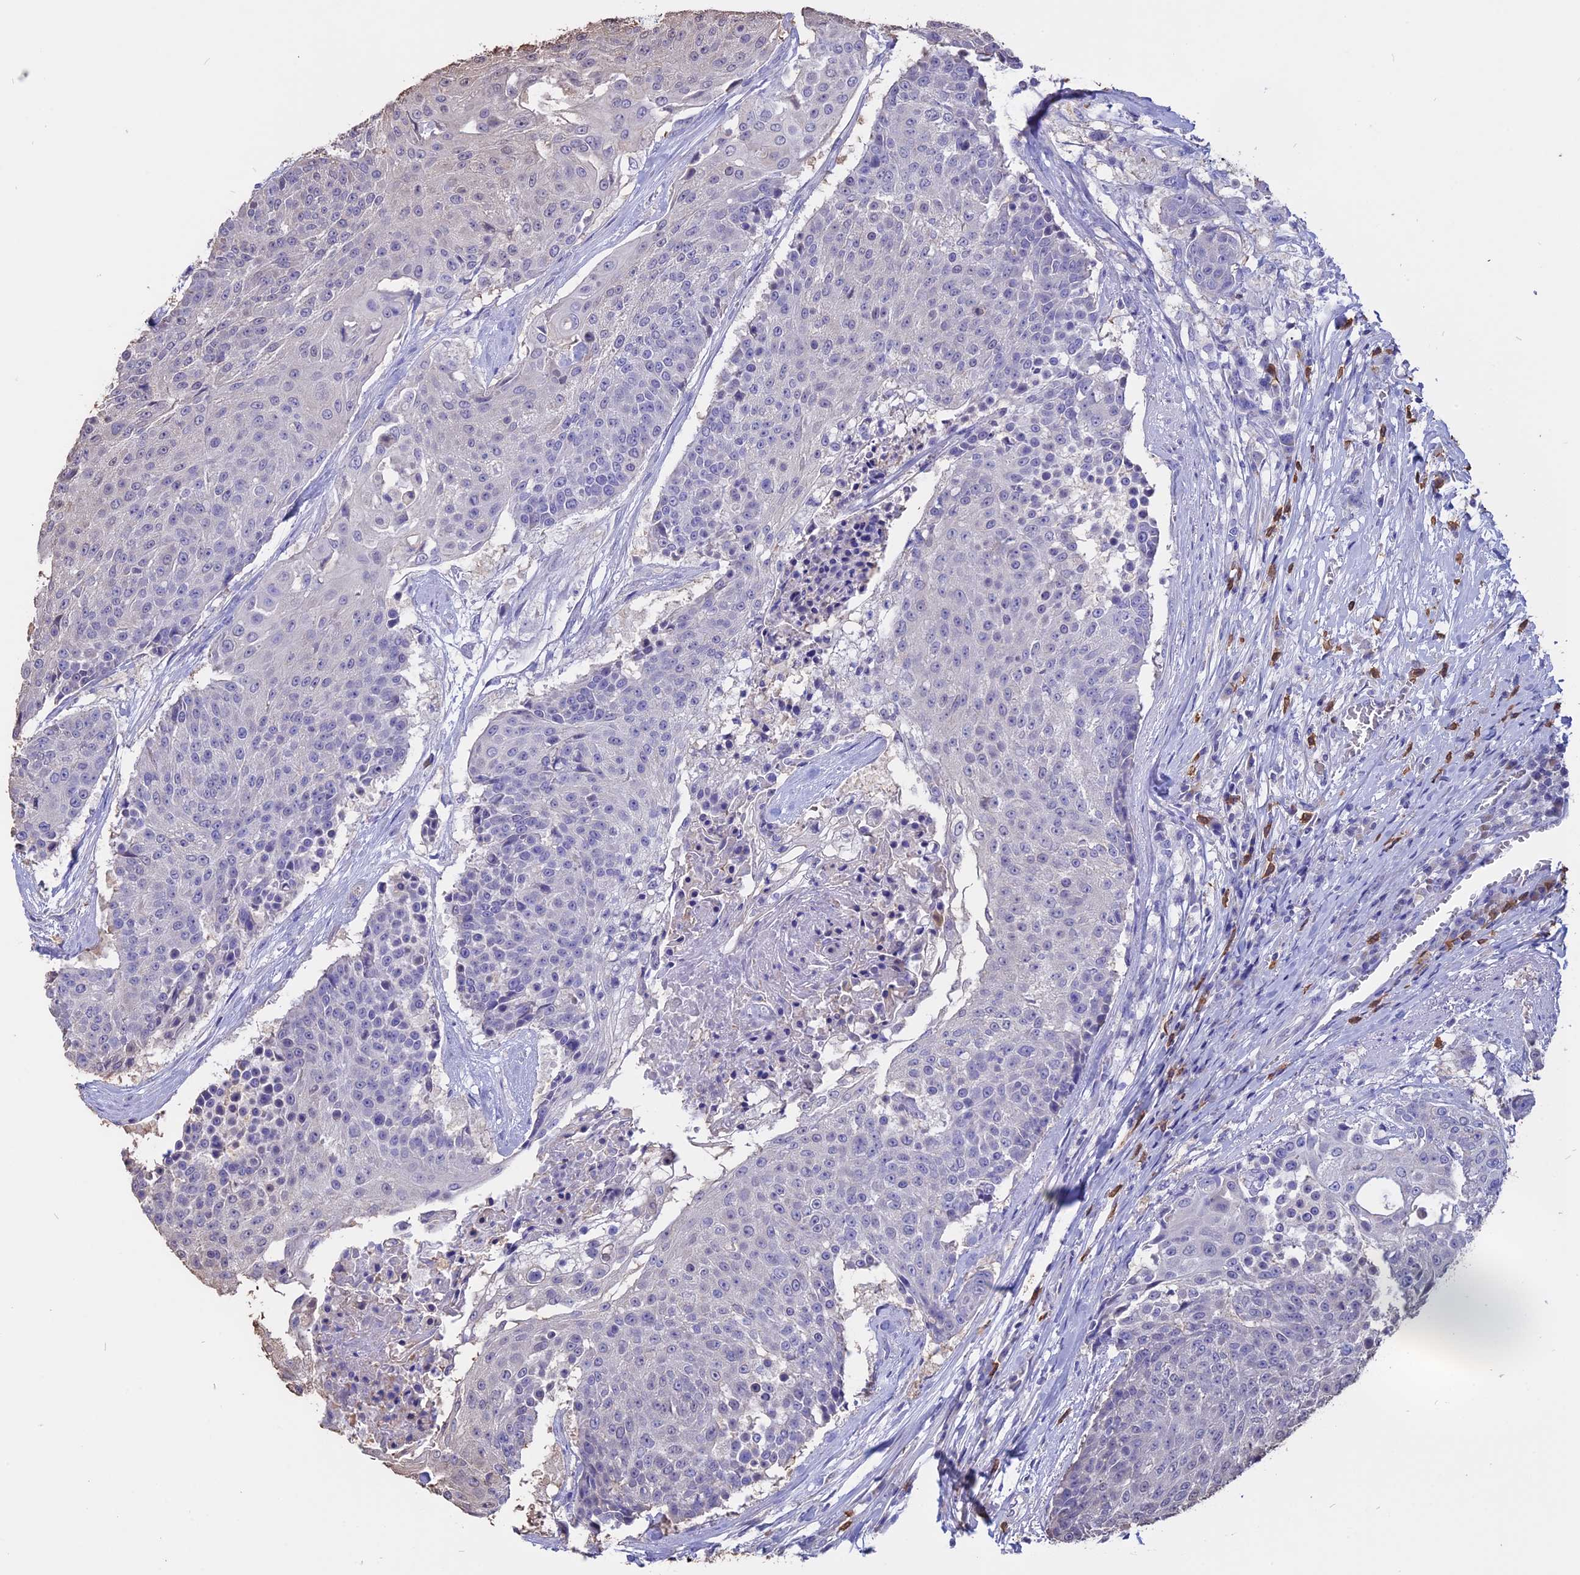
{"staining": {"intensity": "negative", "quantity": "none", "location": "none"}, "tissue": "urothelial cancer", "cell_type": "Tumor cells", "image_type": "cancer", "snomed": [{"axis": "morphology", "description": "Urothelial carcinoma, High grade"}, {"axis": "topography", "description": "Urinary bladder"}], "caption": "High power microscopy image of an IHC photomicrograph of urothelial carcinoma (high-grade), revealing no significant staining in tumor cells. Nuclei are stained in blue.", "gene": "CARMIL2", "patient": {"sex": "female", "age": 63}}